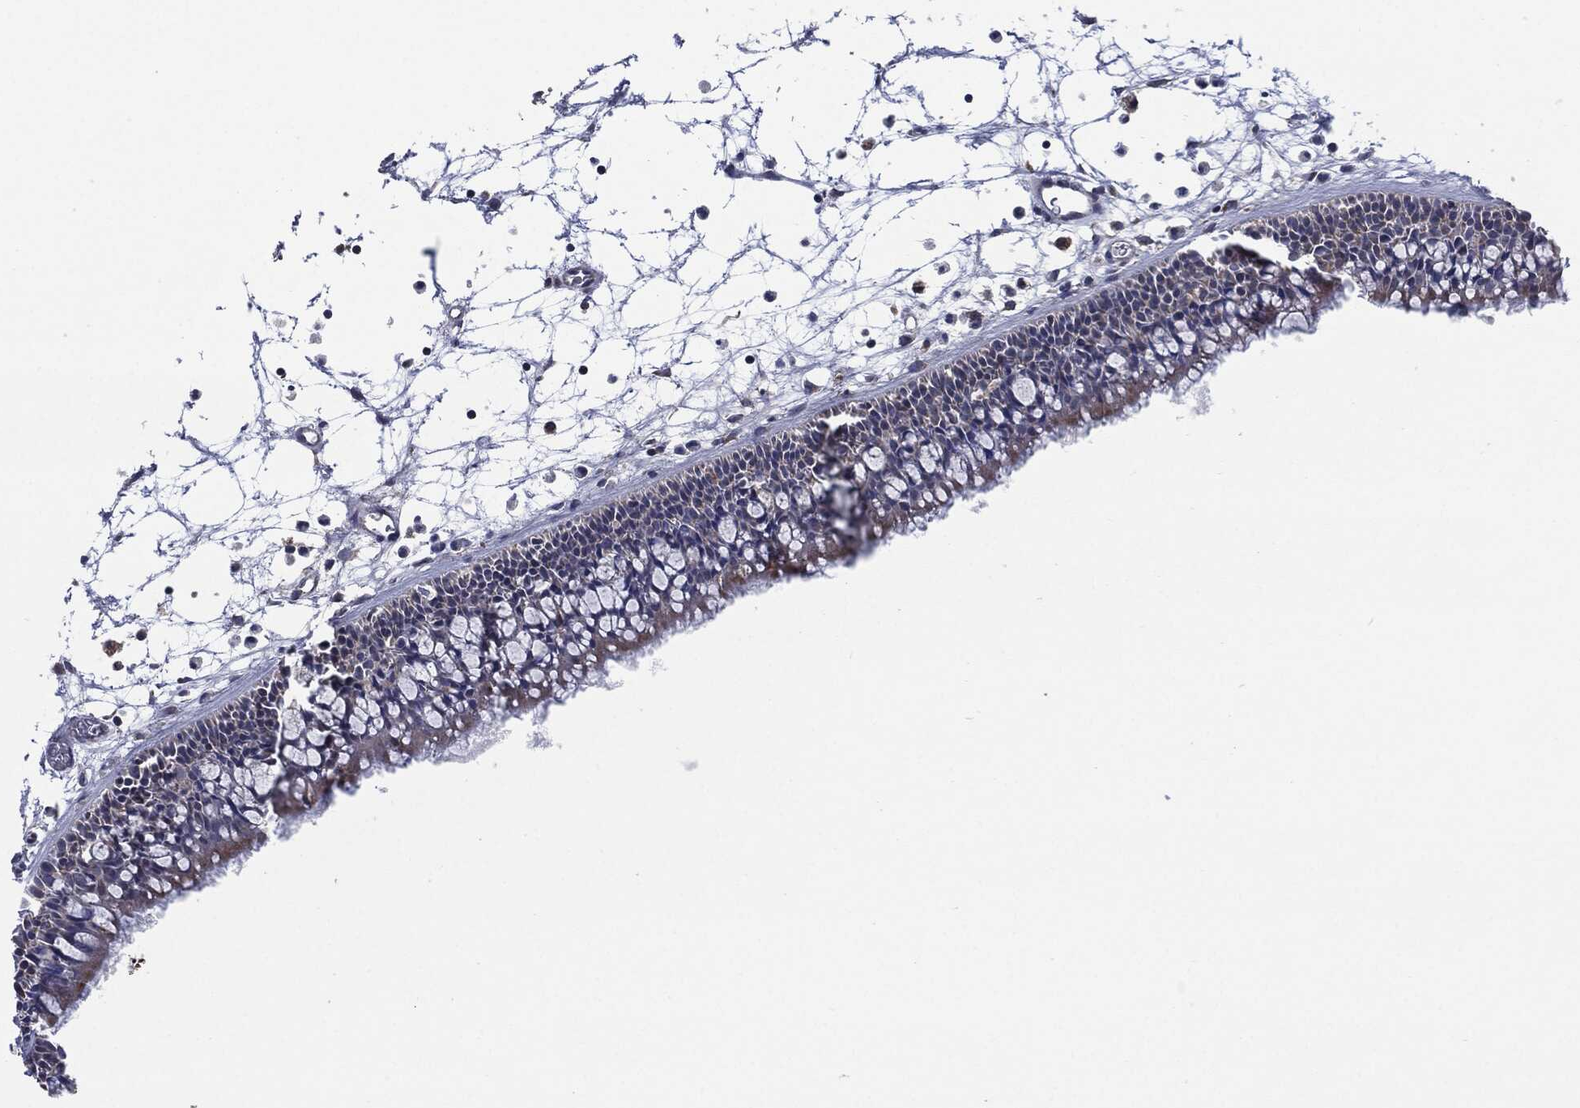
{"staining": {"intensity": "weak", "quantity": "<25%", "location": "cytoplasmic/membranous"}, "tissue": "nasopharynx", "cell_type": "Respiratory epithelial cells", "image_type": "normal", "snomed": [{"axis": "morphology", "description": "Normal tissue, NOS"}, {"axis": "topography", "description": "Nasopharynx"}], "caption": "Histopathology image shows no protein expression in respiratory epithelial cells of benign nasopharynx.", "gene": "NDUFV2", "patient": {"sex": "male", "age": 58}}